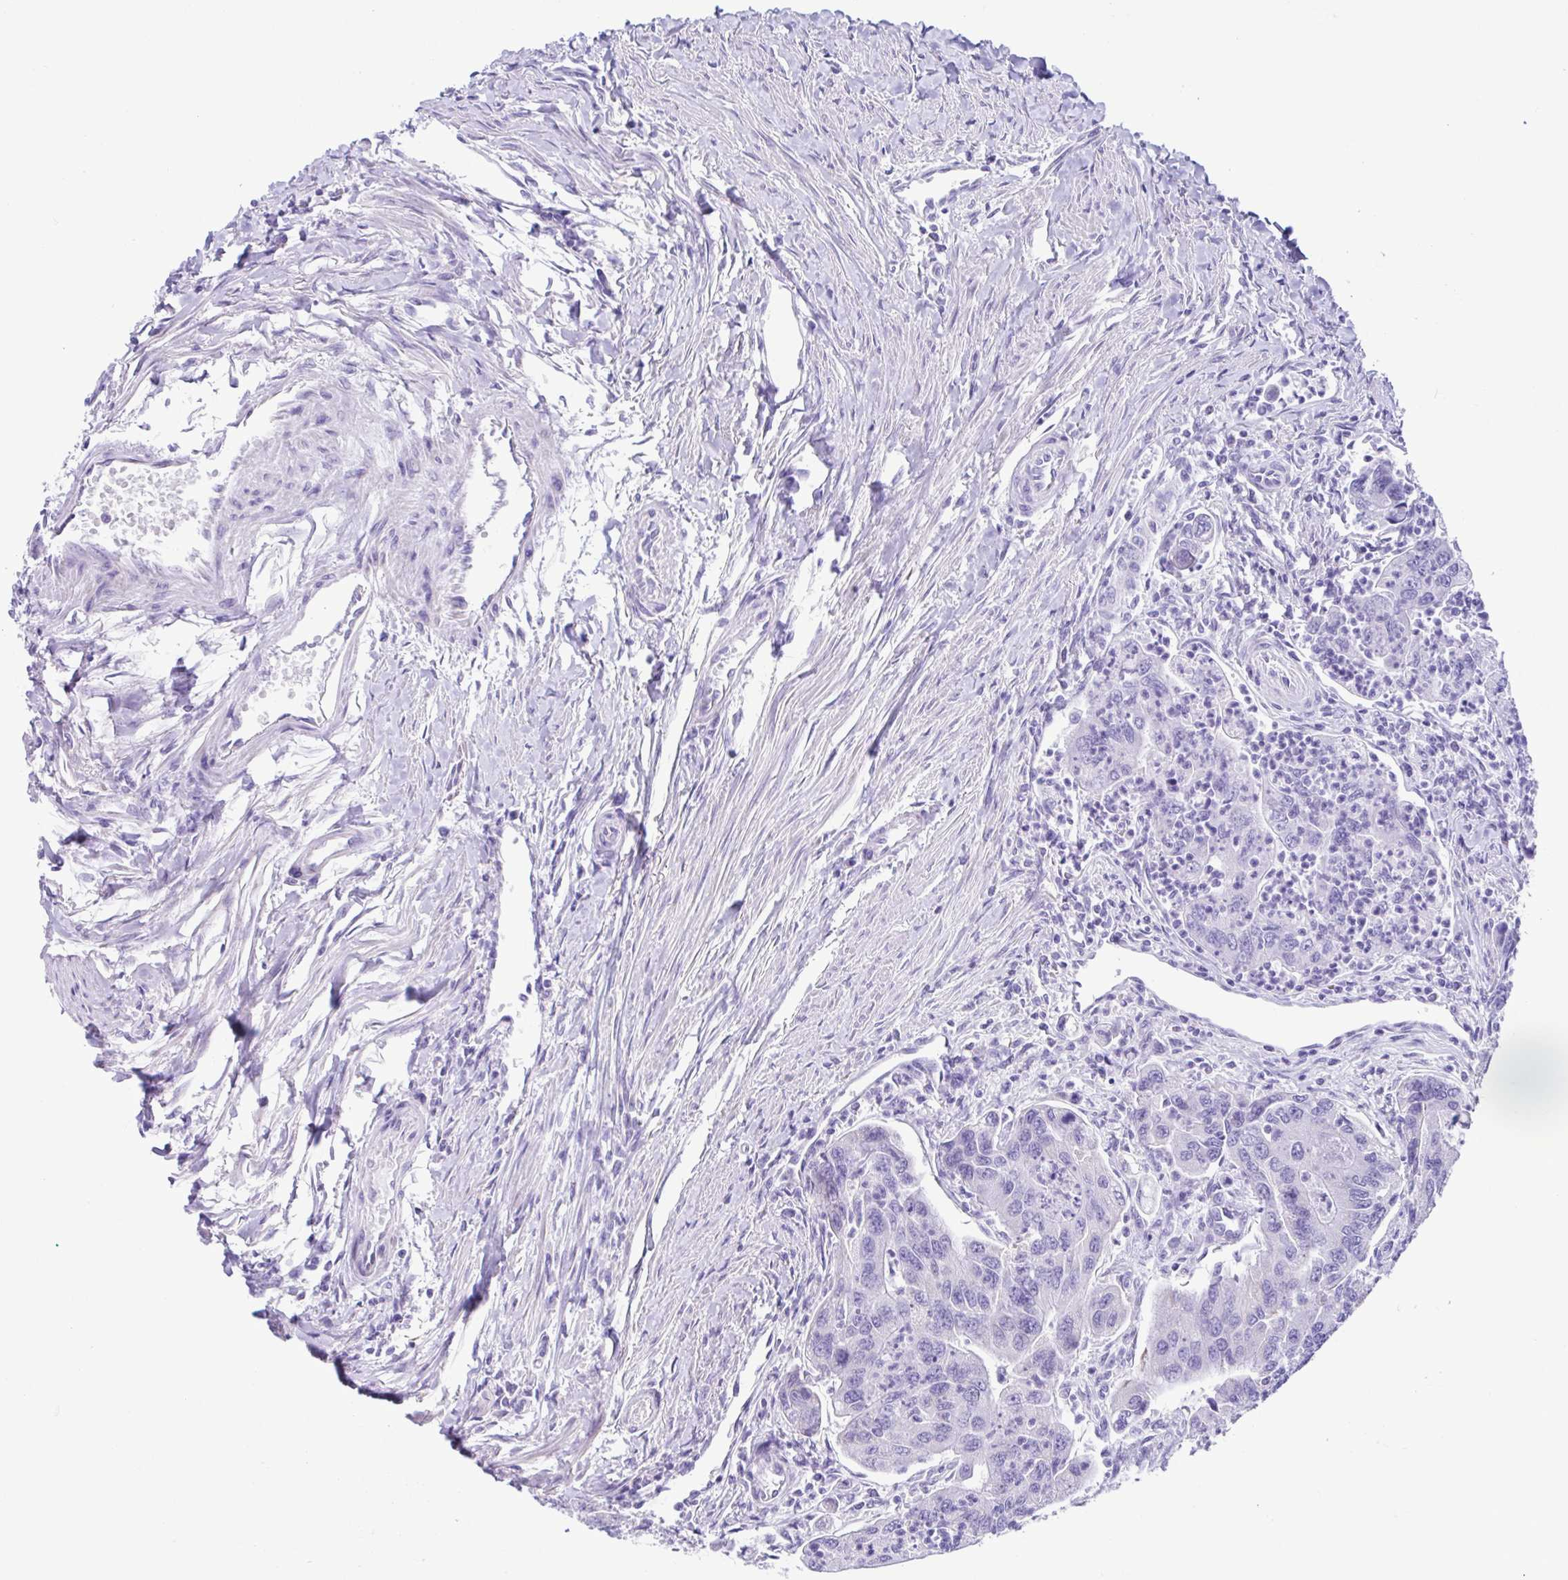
{"staining": {"intensity": "negative", "quantity": "none", "location": "none"}, "tissue": "colorectal cancer", "cell_type": "Tumor cells", "image_type": "cancer", "snomed": [{"axis": "morphology", "description": "Adenocarcinoma, NOS"}, {"axis": "topography", "description": "Colon"}], "caption": "Immunohistochemistry (IHC) image of neoplastic tissue: colorectal adenocarcinoma stained with DAB (3,3'-diaminobenzidine) exhibits no significant protein expression in tumor cells.", "gene": "ACTRT3", "patient": {"sex": "female", "age": 67}}